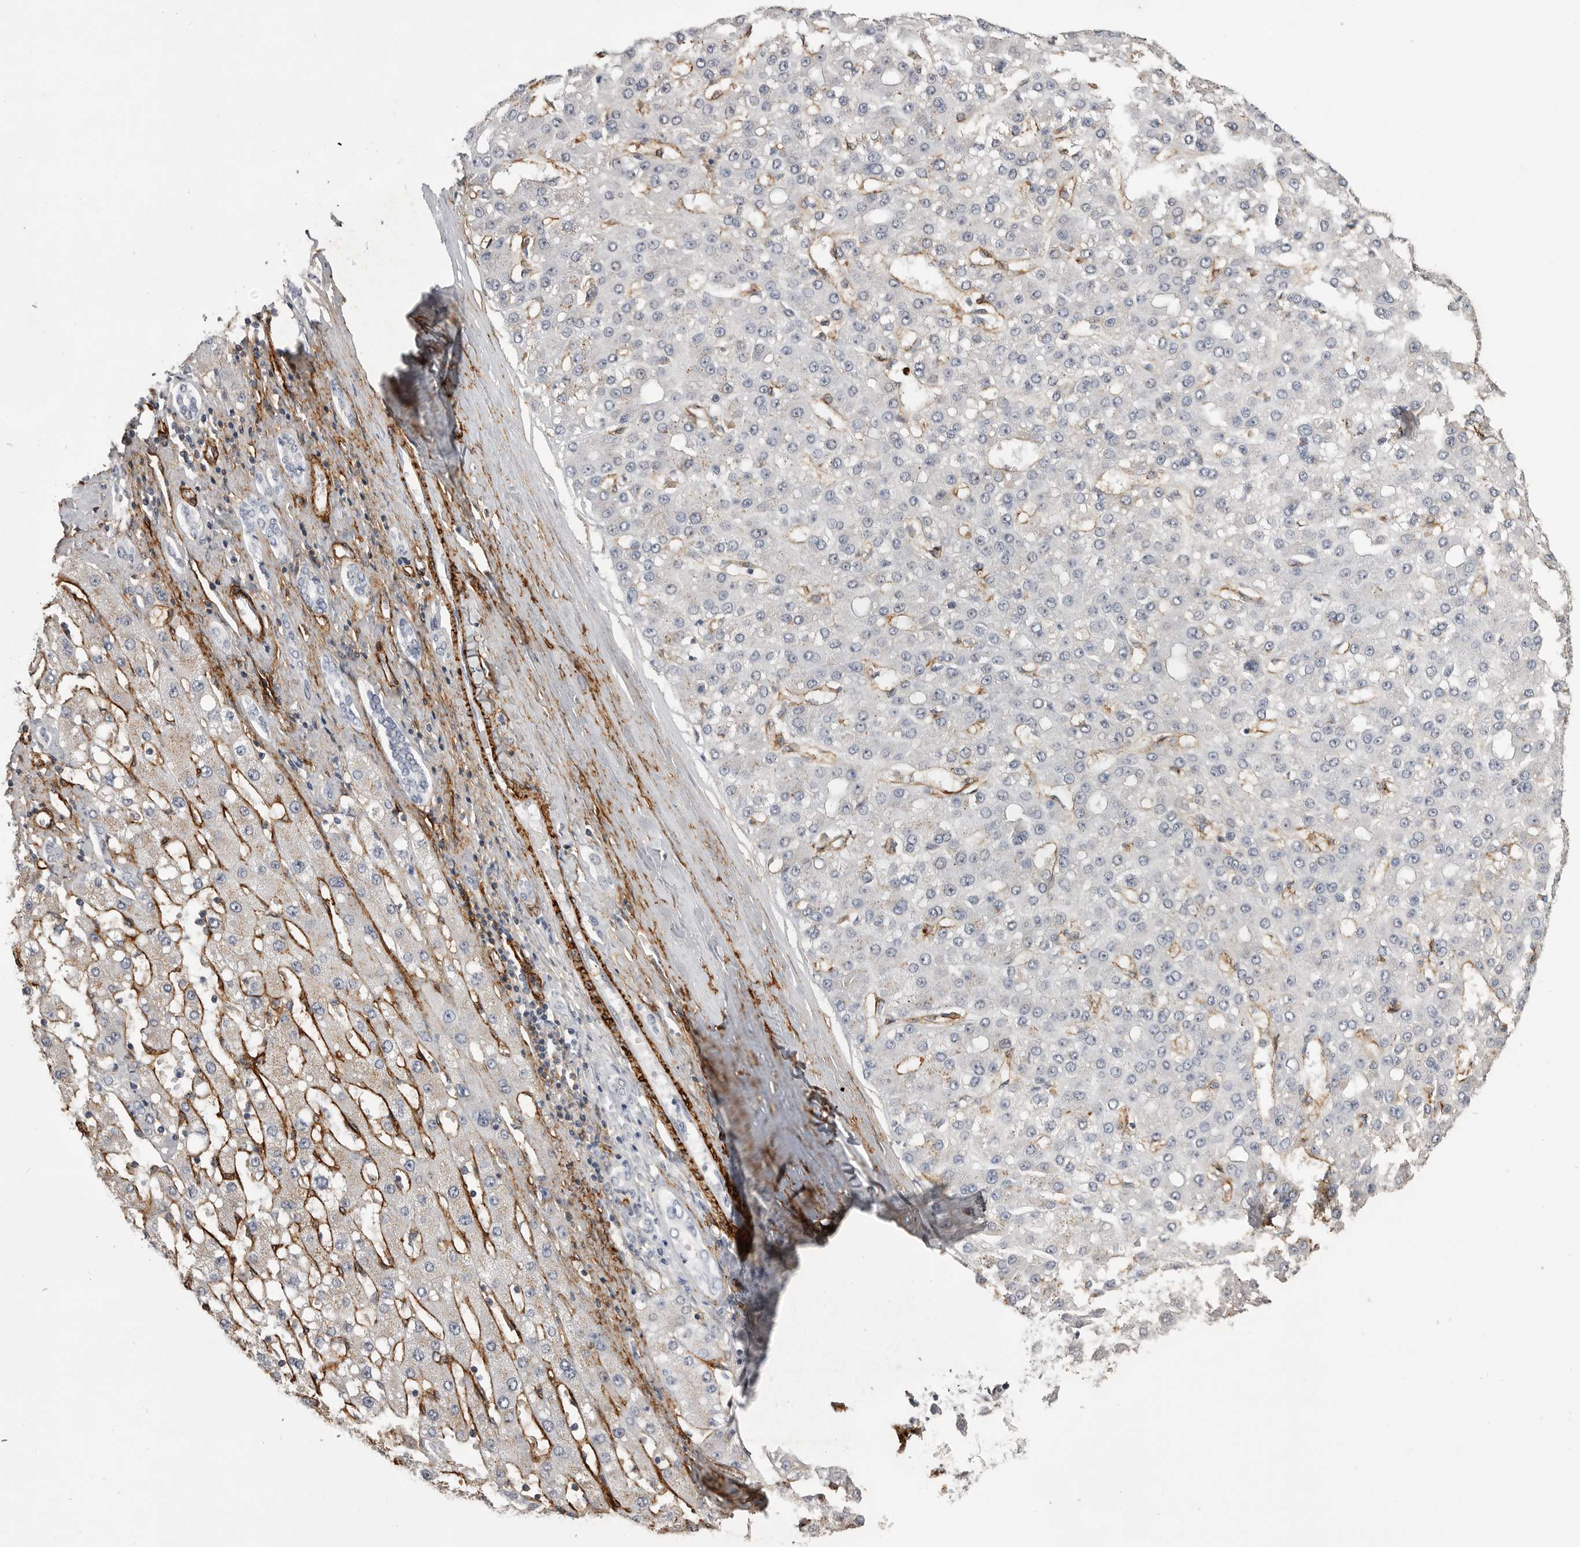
{"staining": {"intensity": "negative", "quantity": "none", "location": "none"}, "tissue": "liver cancer", "cell_type": "Tumor cells", "image_type": "cancer", "snomed": [{"axis": "morphology", "description": "Carcinoma, Hepatocellular, NOS"}, {"axis": "topography", "description": "Liver"}], "caption": "This is an immunohistochemistry (IHC) image of hepatocellular carcinoma (liver). There is no positivity in tumor cells.", "gene": "AOC3", "patient": {"sex": "male", "age": 67}}